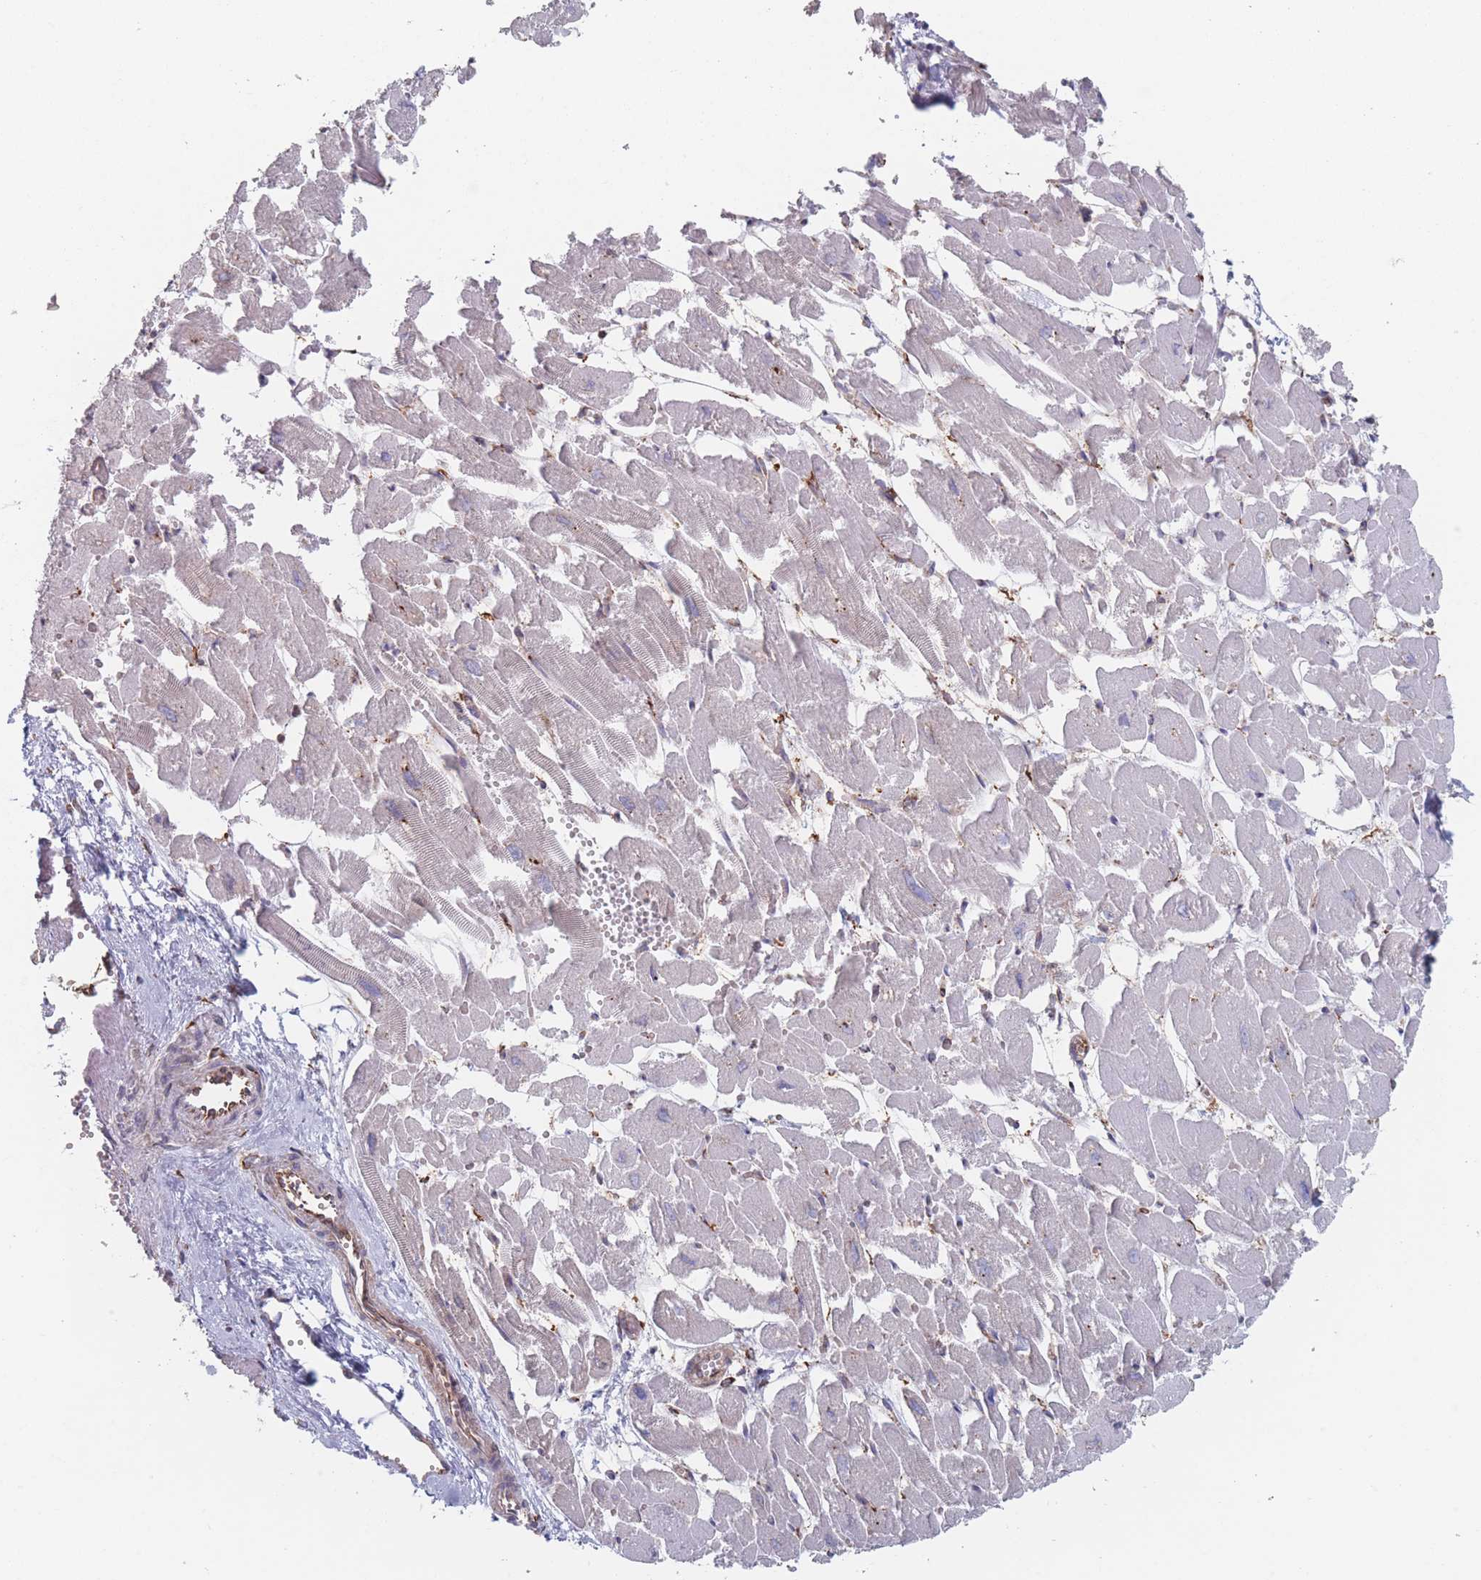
{"staining": {"intensity": "negative", "quantity": "none", "location": "none"}, "tissue": "heart muscle", "cell_type": "Cardiomyocytes", "image_type": "normal", "snomed": [{"axis": "morphology", "description": "Normal tissue, NOS"}, {"axis": "topography", "description": "Heart"}], "caption": "Immunohistochemical staining of normal heart muscle demonstrates no significant expression in cardiomyocytes.", "gene": "EEF1B2", "patient": {"sex": "male", "age": 54}}